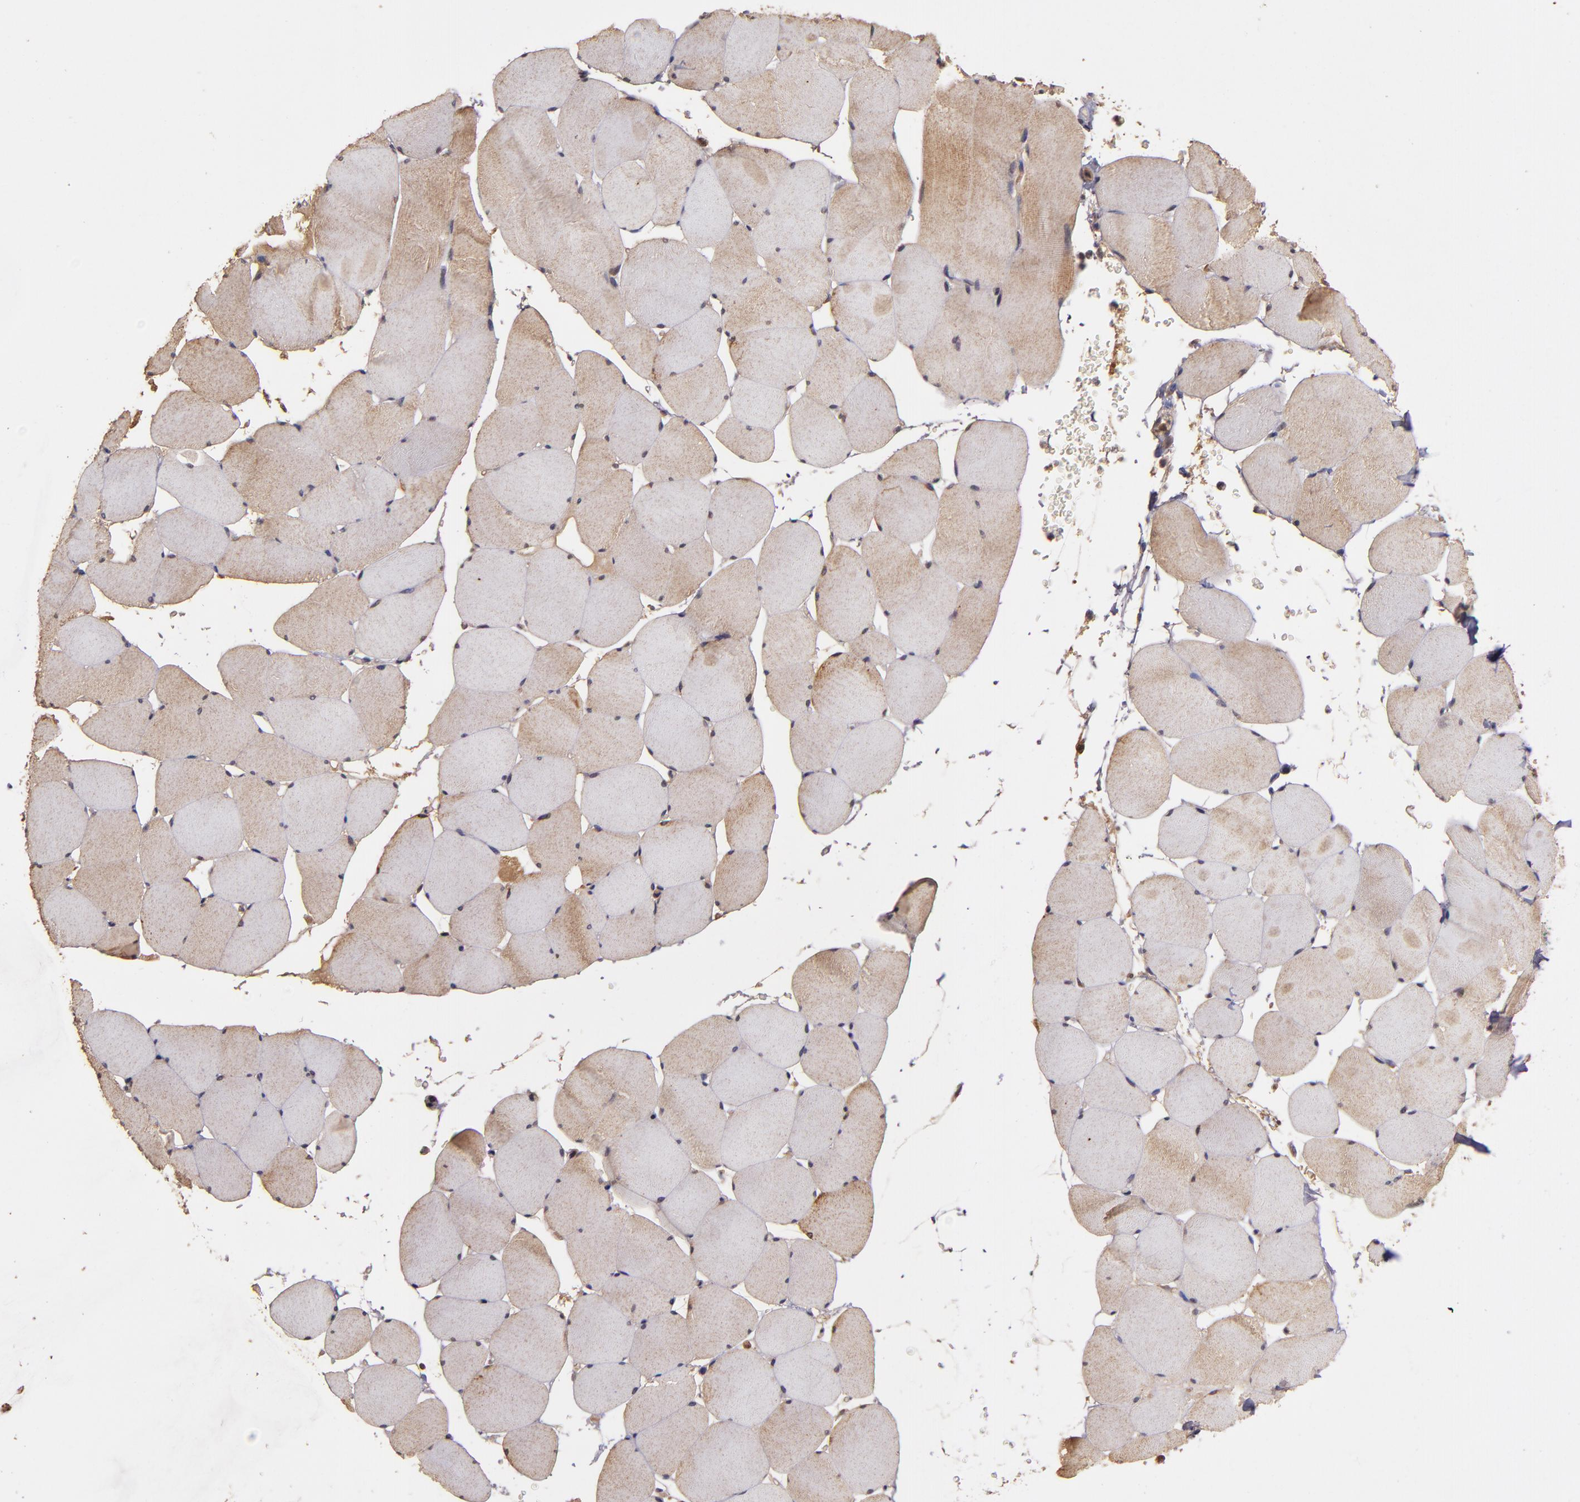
{"staining": {"intensity": "weak", "quantity": "25%-75%", "location": "cytoplasmic/membranous"}, "tissue": "skeletal muscle", "cell_type": "Myocytes", "image_type": "normal", "snomed": [{"axis": "morphology", "description": "Normal tissue, NOS"}, {"axis": "topography", "description": "Skeletal muscle"}], "caption": "IHC (DAB (3,3'-diaminobenzidine)) staining of normal skeletal muscle displays weak cytoplasmic/membranous protein staining in approximately 25%-75% of myocytes.", "gene": "RIOK3", "patient": {"sex": "male", "age": 62}}